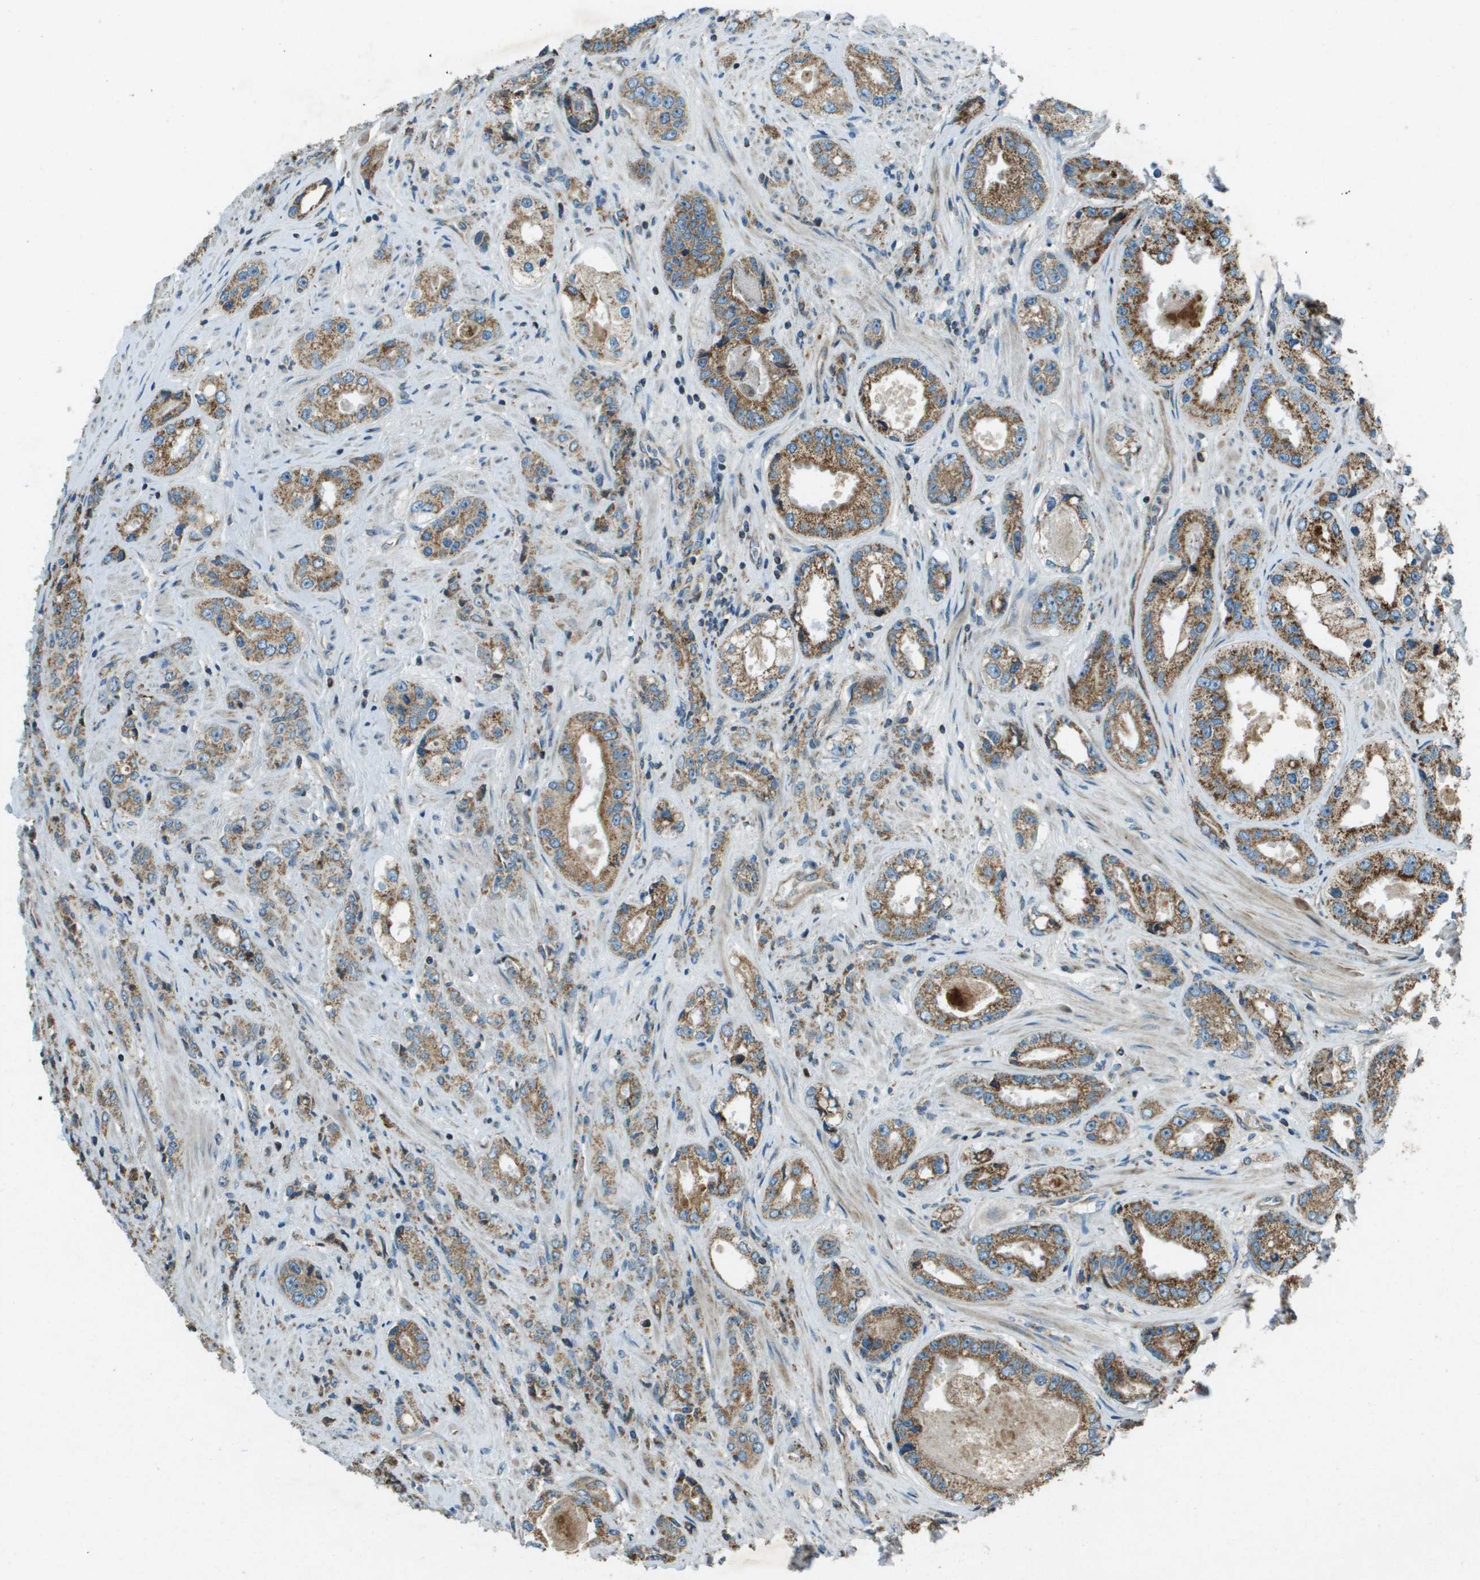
{"staining": {"intensity": "moderate", "quantity": ">75%", "location": "cytoplasmic/membranous"}, "tissue": "prostate cancer", "cell_type": "Tumor cells", "image_type": "cancer", "snomed": [{"axis": "morphology", "description": "Adenocarcinoma, High grade"}, {"axis": "topography", "description": "Prostate"}], "caption": "Prostate cancer stained with DAB immunohistochemistry reveals medium levels of moderate cytoplasmic/membranous positivity in approximately >75% of tumor cells.", "gene": "MIGA1", "patient": {"sex": "male", "age": 61}}